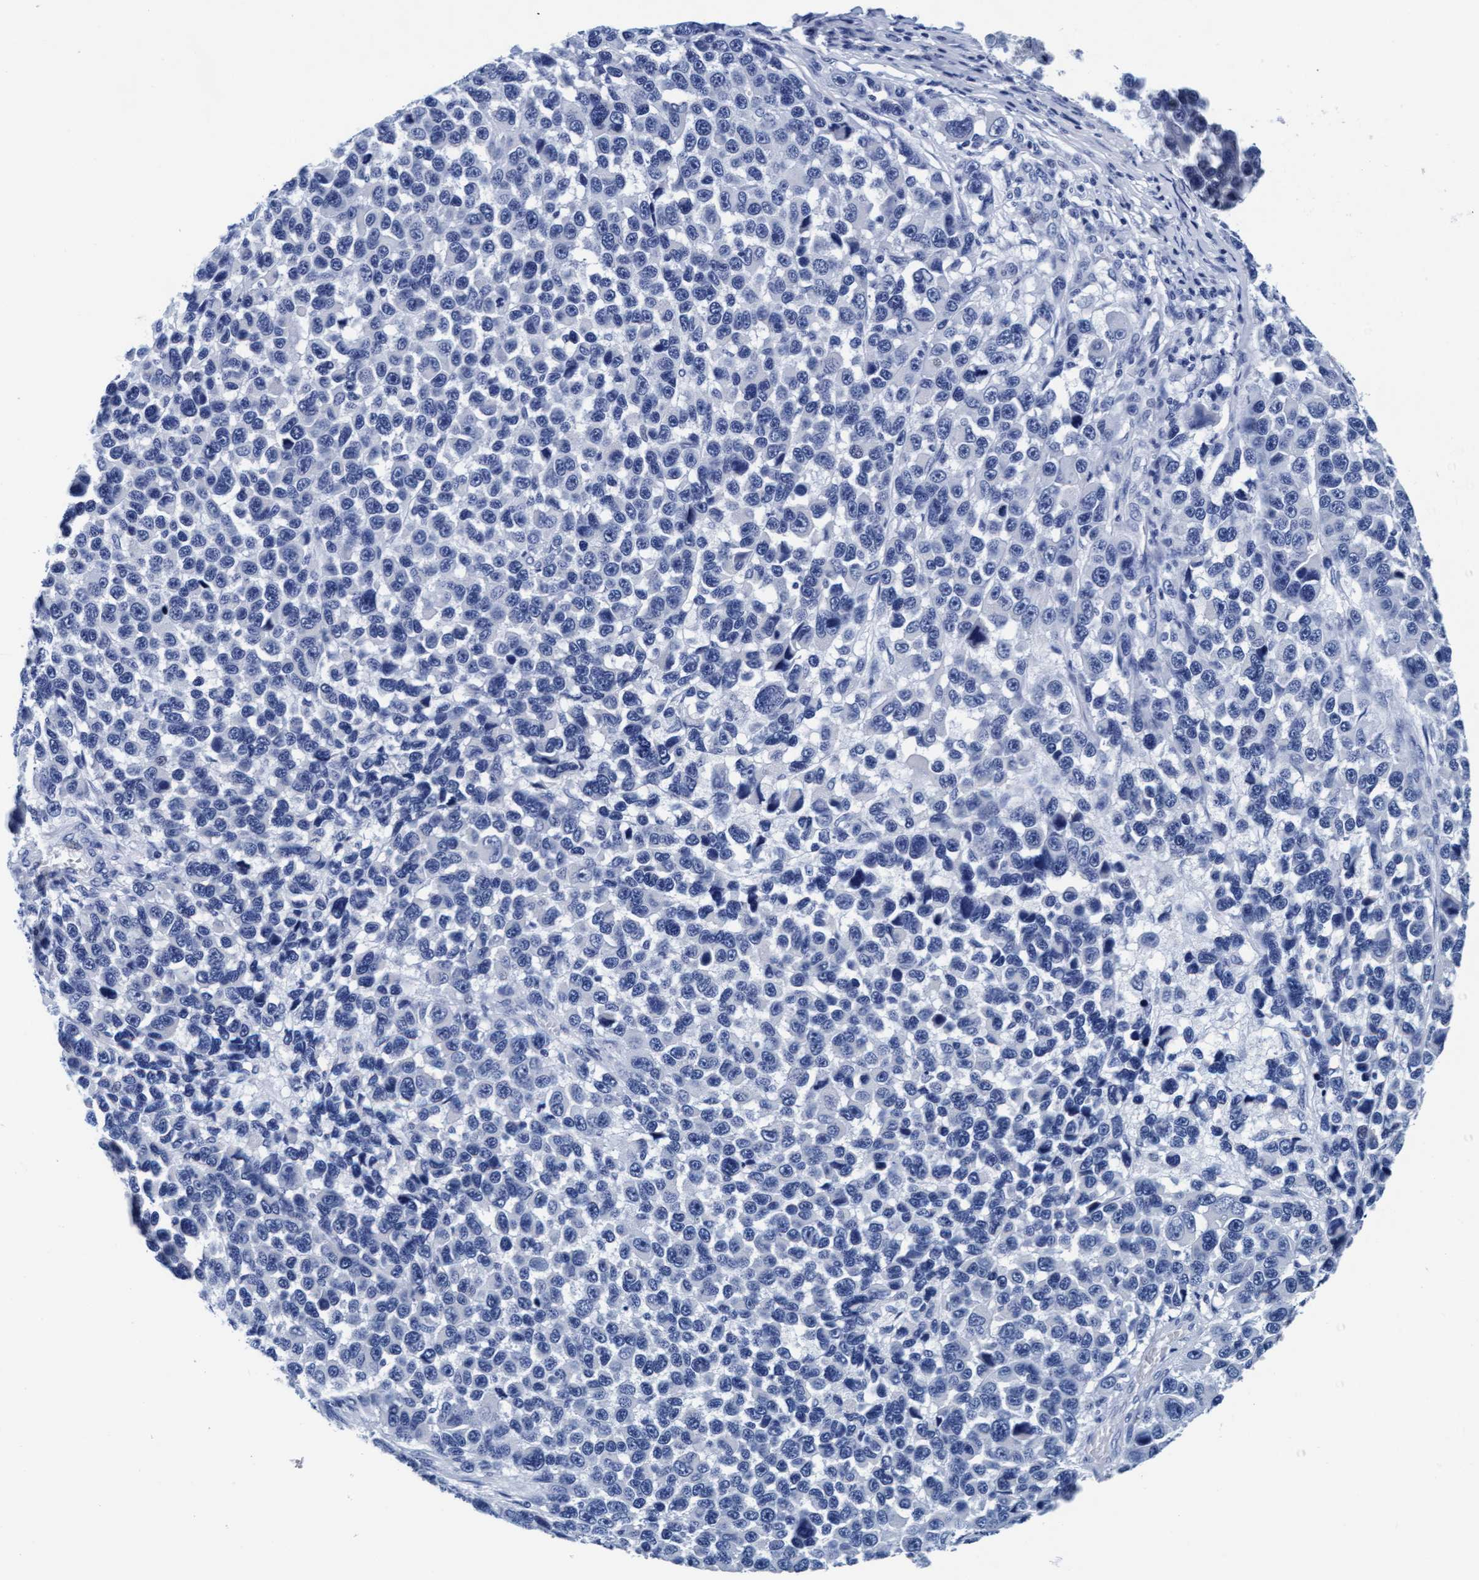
{"staining": {"intensity": "negative", "quantity": "none", "location": "none"}, "tissue": "melanoma", "cell_type": "Tumor cells", "image_type": "cancer", "snomed": [{"axis": "morphology", "description": "Malignant melanoma, NOS"}, {"axis": "topography", "description": "Skin"}], "caption": "This histopathology image is of malignant melanoma stained with IHC to label a protein in brown with the nuclei are counter-stained blue. There is no staining in tumor cells.", "gene": "ARSG", "patient": {"sex": "male", "age": 53}}